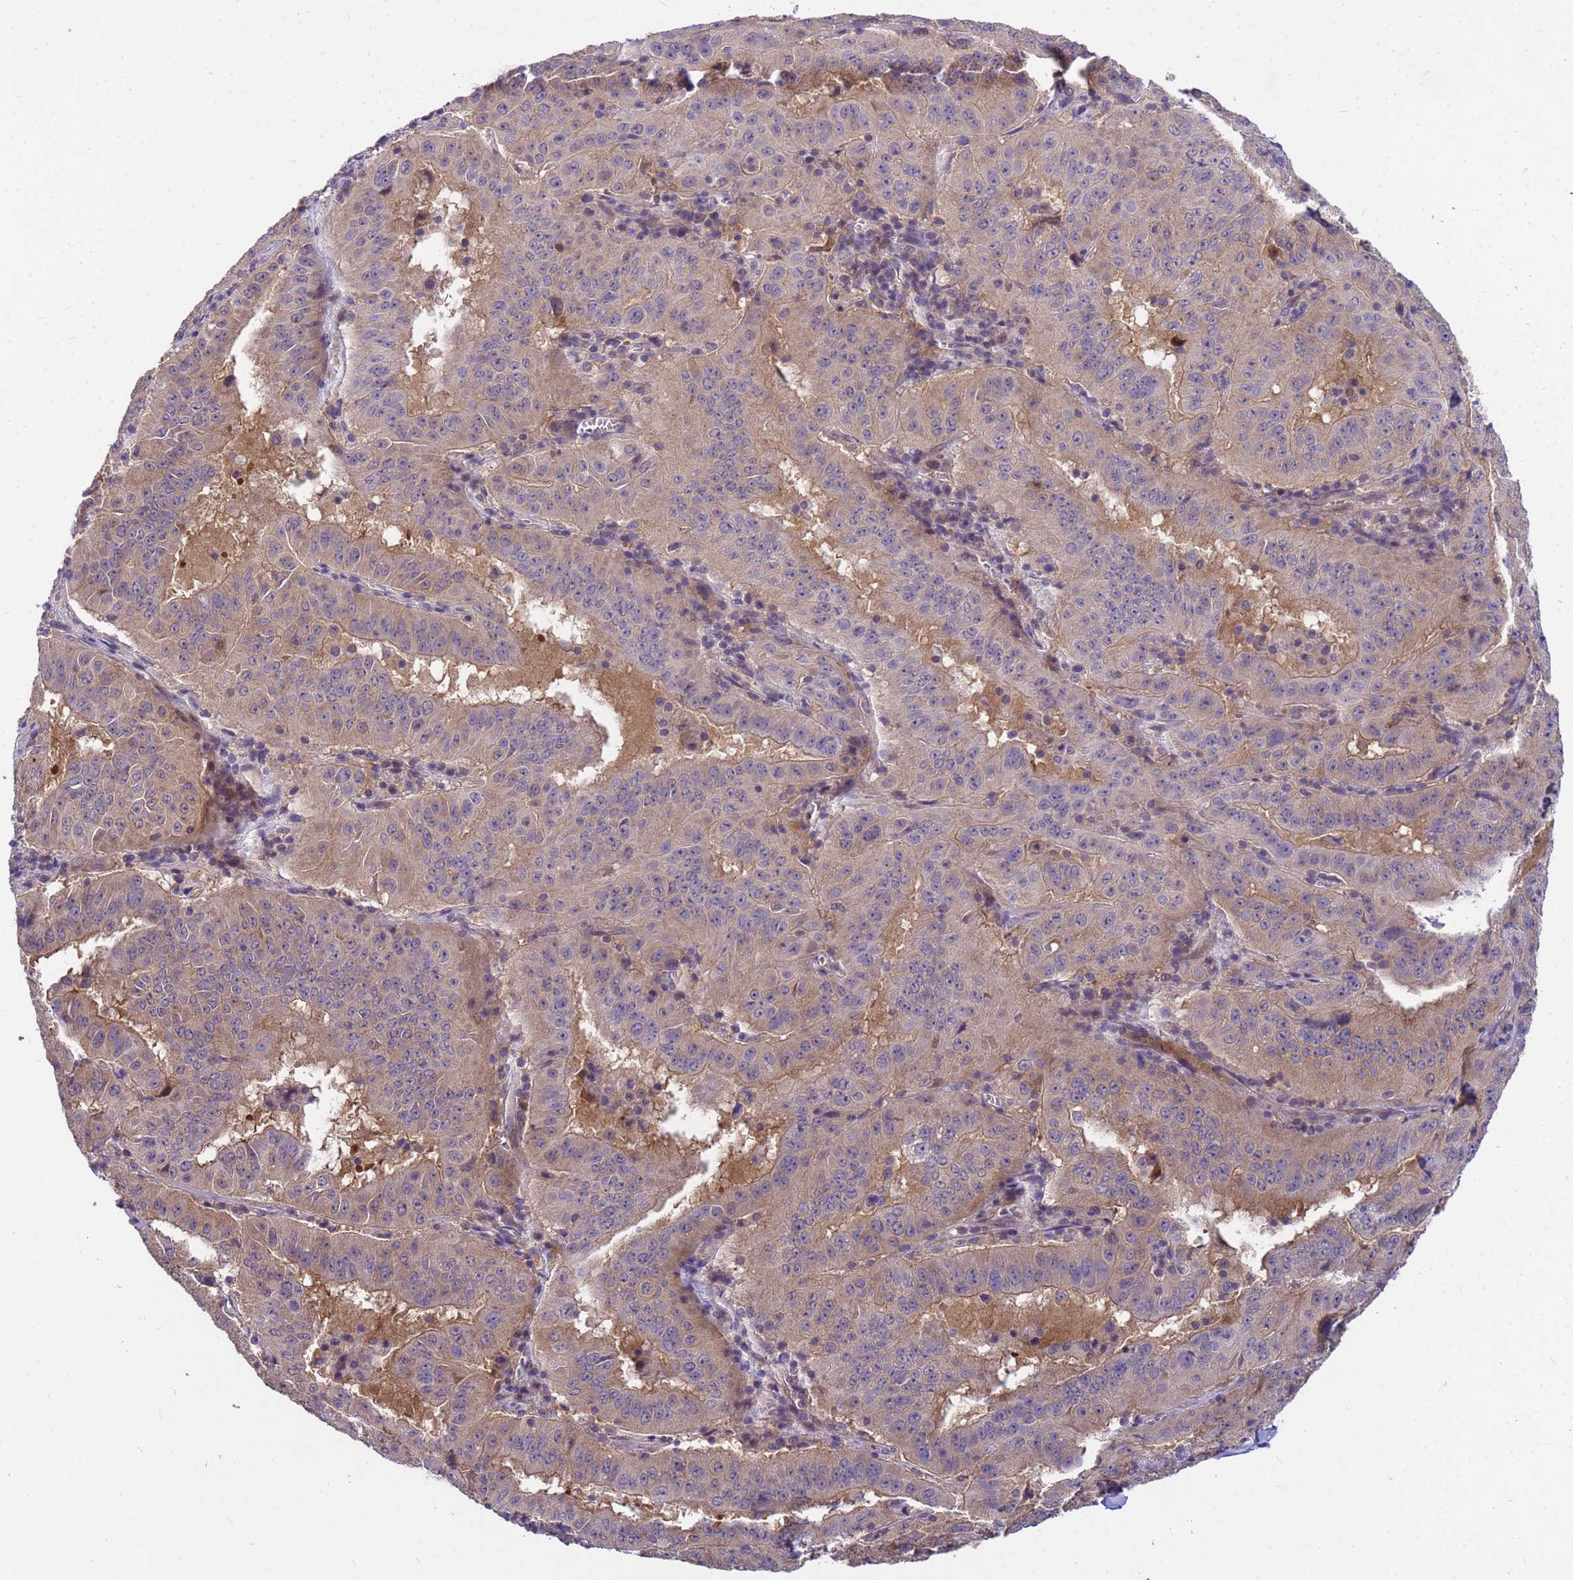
{"staining": {"intensity": "weak", "quantity": "<25%", "location": "cytoplasmic/membranous"}, "tissue": "pancreatic cancer", "cell_type": "Tumor cells", "image_type": "cancer", "snomed": [{"axis": "morphology", "description": "Adenocarcinoma, NOS"}, {"axis": "topography", "description": "Pancreas"}], "caption": "Human pancreatic cancer stained for a protein using immunohistochemistry (IHC) demonstrates no positivity in tumor cells.", "gene": "PPP2CB", "patient": {"sex": "male", "age": 63}}